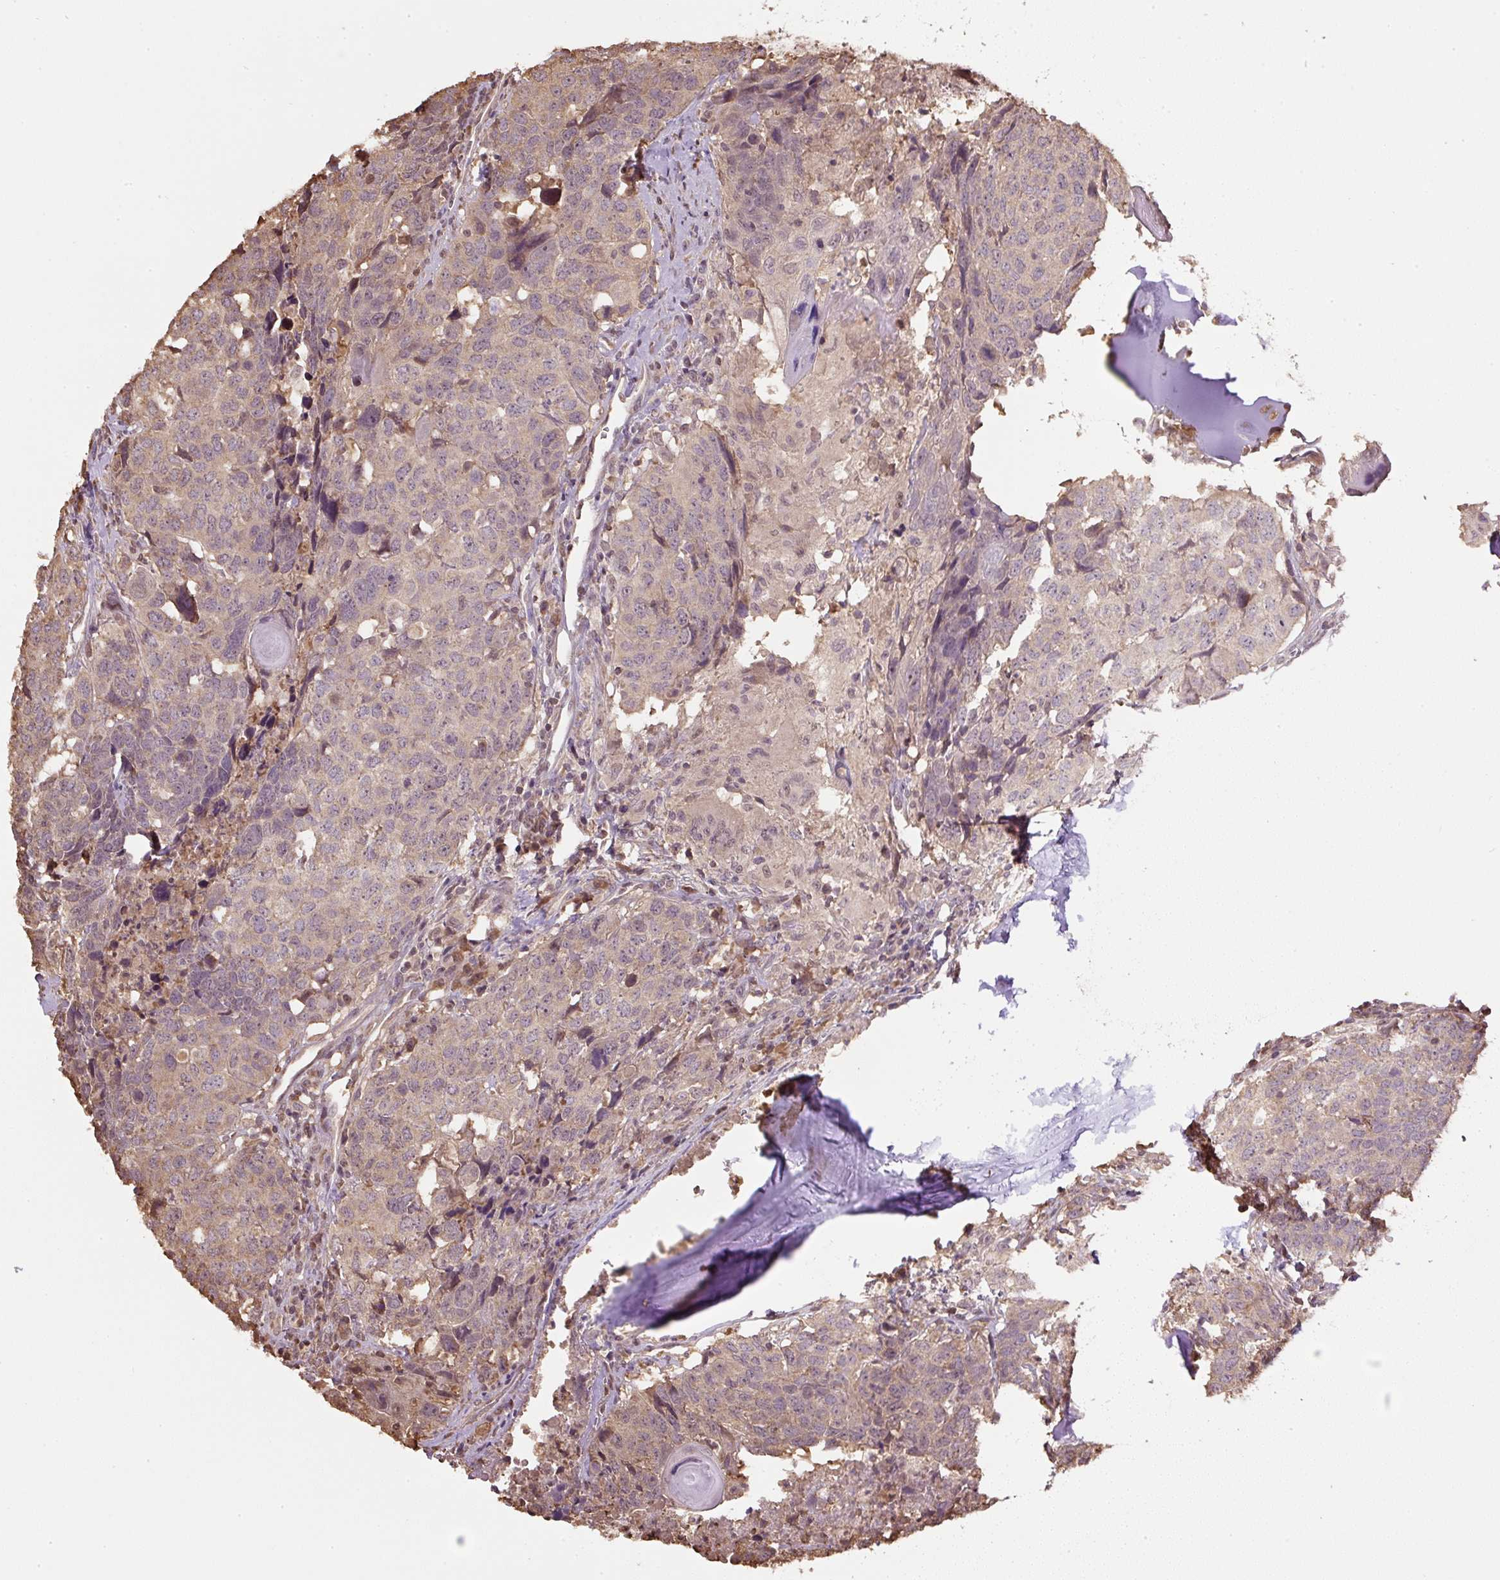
{"staining": {"intensity": "weak", "quantity": "25%-75%", "location": "cytoplasmic/membranous,nuclear"}, "tissue": "head and neck cancer", "cell_type": "Tumor cells", "image_type": "cancer", "snomed": [{"axis": "morphology", "description": "Normal tissue, NOS"}, {"axis": "morphology", "description": "Squamous cell carcinoma, NOS"}, {"axis": "topography", "description": "Skeletal muscle"}, {"axis": "topography", "description": "Vascular tissue"}, {"axis": "topography", "description": "Peripheral nerve tissue"}, {"axis": "topography", "description": "Head-Neck"}], "caption": "Immunohistochemical staining of human squamous cell carcinoma (head and neck) displays low levels of weak cytoplasmic/membranous and nuclear staining in approximately 25%-75% of tumor cells. (DAB (3,3'-diaminobenzidine) IHC, brown staining for protein, blue staining for nuclei).", "gene": "TMEM170B", "patient": {"sex": "male", "age": 66}}